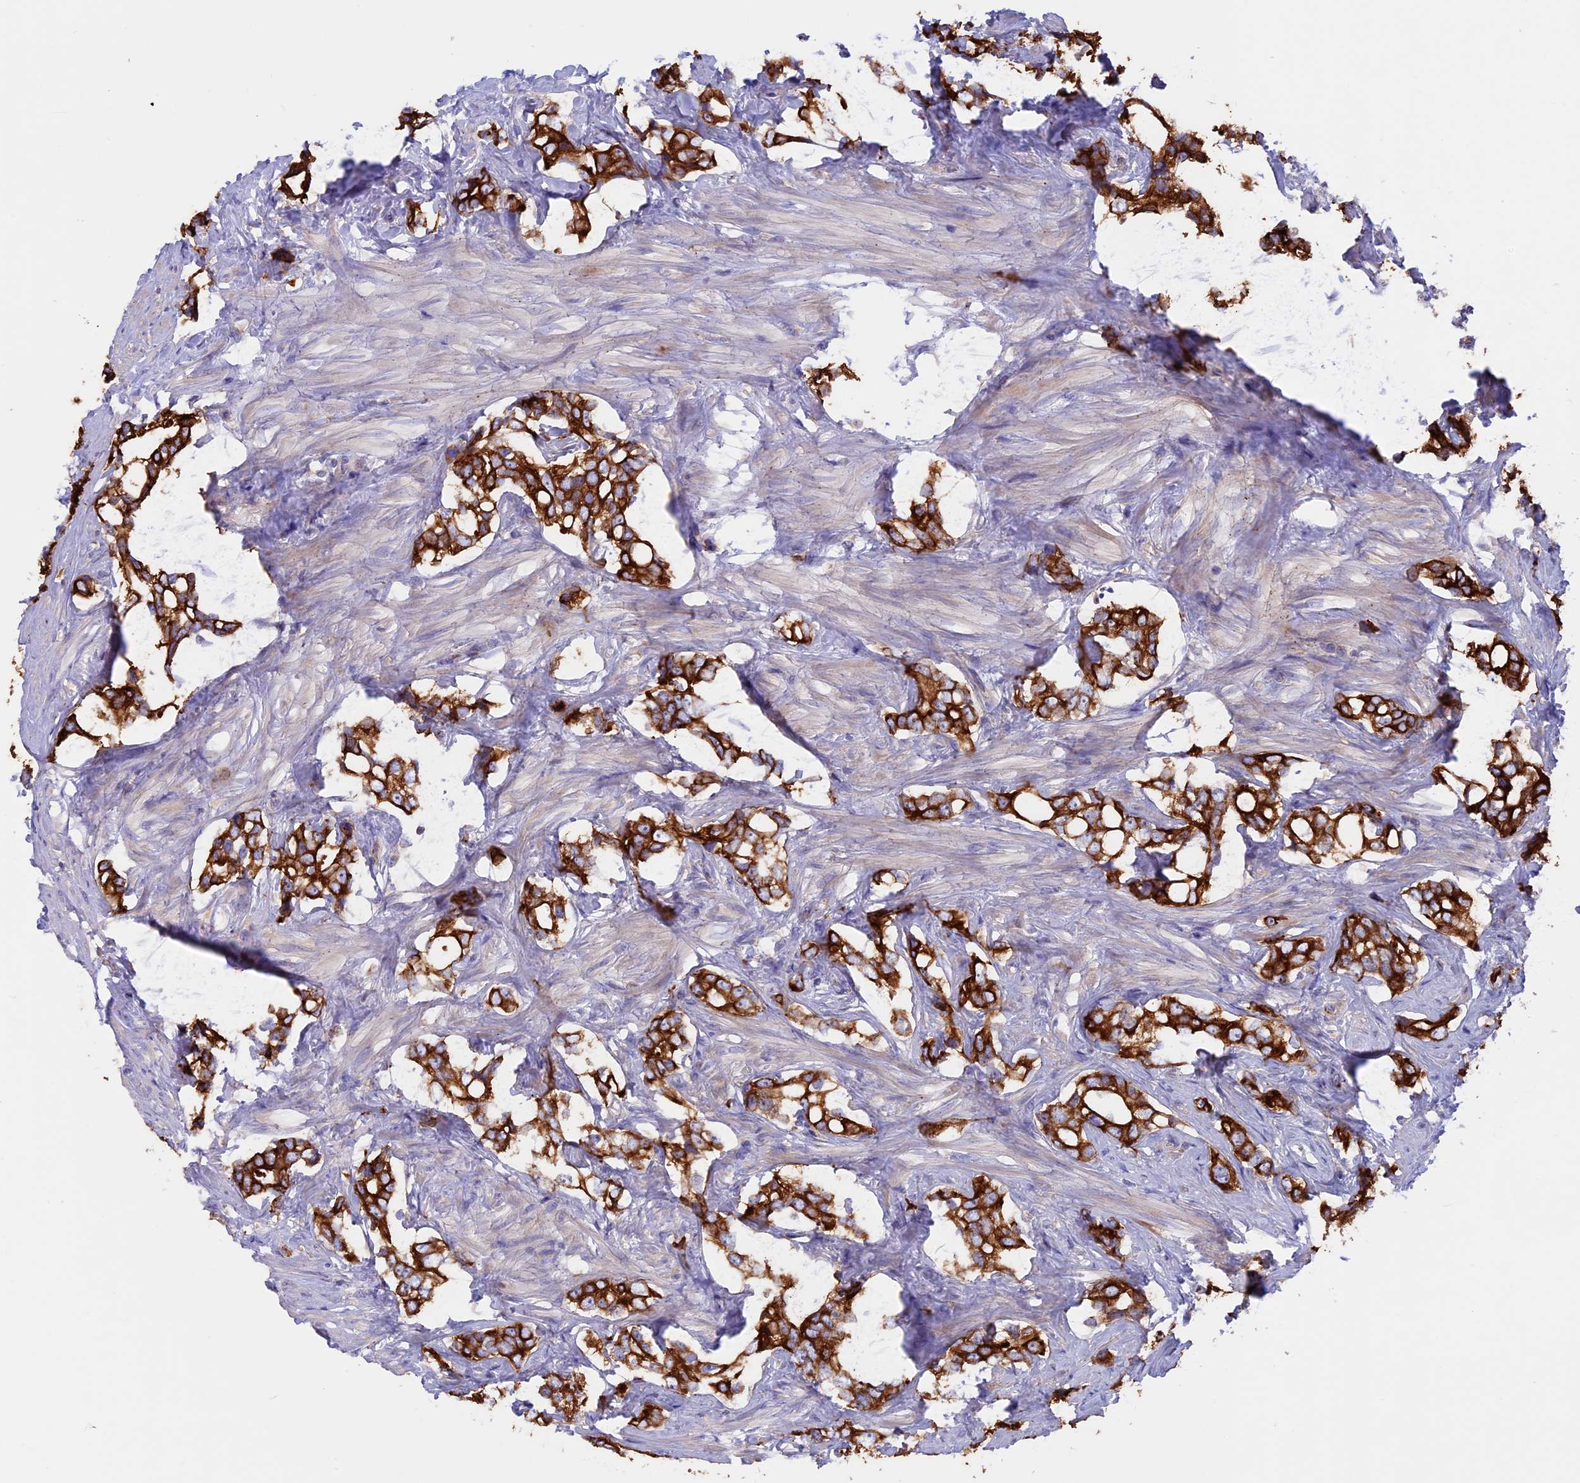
{"staining": {"intensity": "strong", "quantity": ">75%", "location": "cytoplasmic/membranous"}, "tissue": "prostate cancer", "cell_type": "Tumor cells", "image_type": "cancer", "snomed": [{"axis": "morphology", "description": "Adenocarcinoma, High grade"}, {"axis": "topography", "description": "Prostate"}], "caption": "A micrograph of human high-grade adenocarcinoma (prostate) stained for a protein displays strong cytoplasmic/membranous brown staining in tumor cells.", "gene": "PTPN9", "patient": {"sex": "male", "age": 66}}